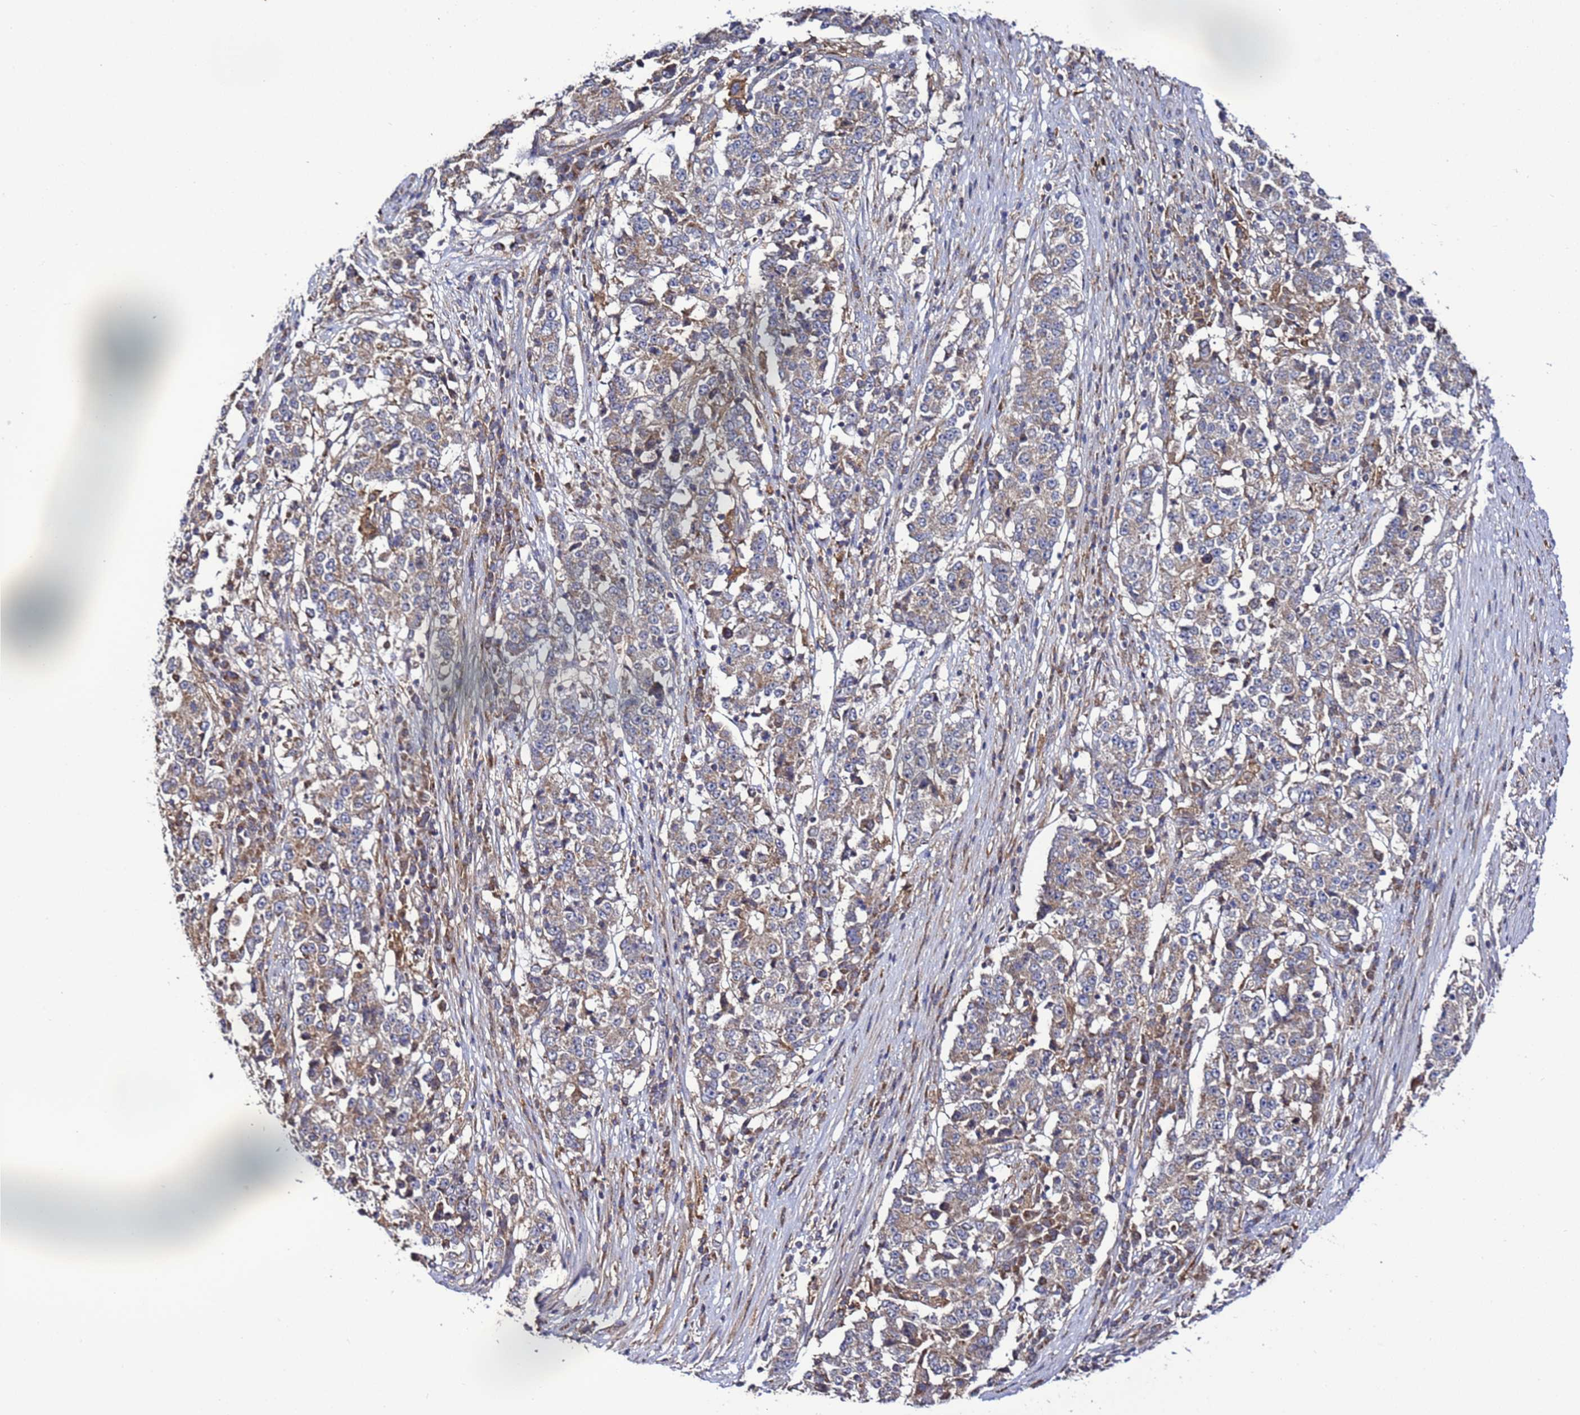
{"staining": {"intensity": "weak", "quantity": ">75%", "location": "cytoplasmic/membranous"}, "tissue": "stomach cancer", "cell_type": "Tumor cells", "image_type": "cancer", "snomed": [{"axis": "morphology", "description": "Adenocarcinoma, NOS"}, {"axis": "topography", "description": "Stomach"}], "caption": "This photomicrograph demonstrates immunohistochemistry staining of human stomach cancer (adenocarcinoma), with low weak cytoplasmic/membranous staining in approximately >75% of tumor cells.", "gene": "TMEM176B", "patient": {"sex": "male", "age": 59}}